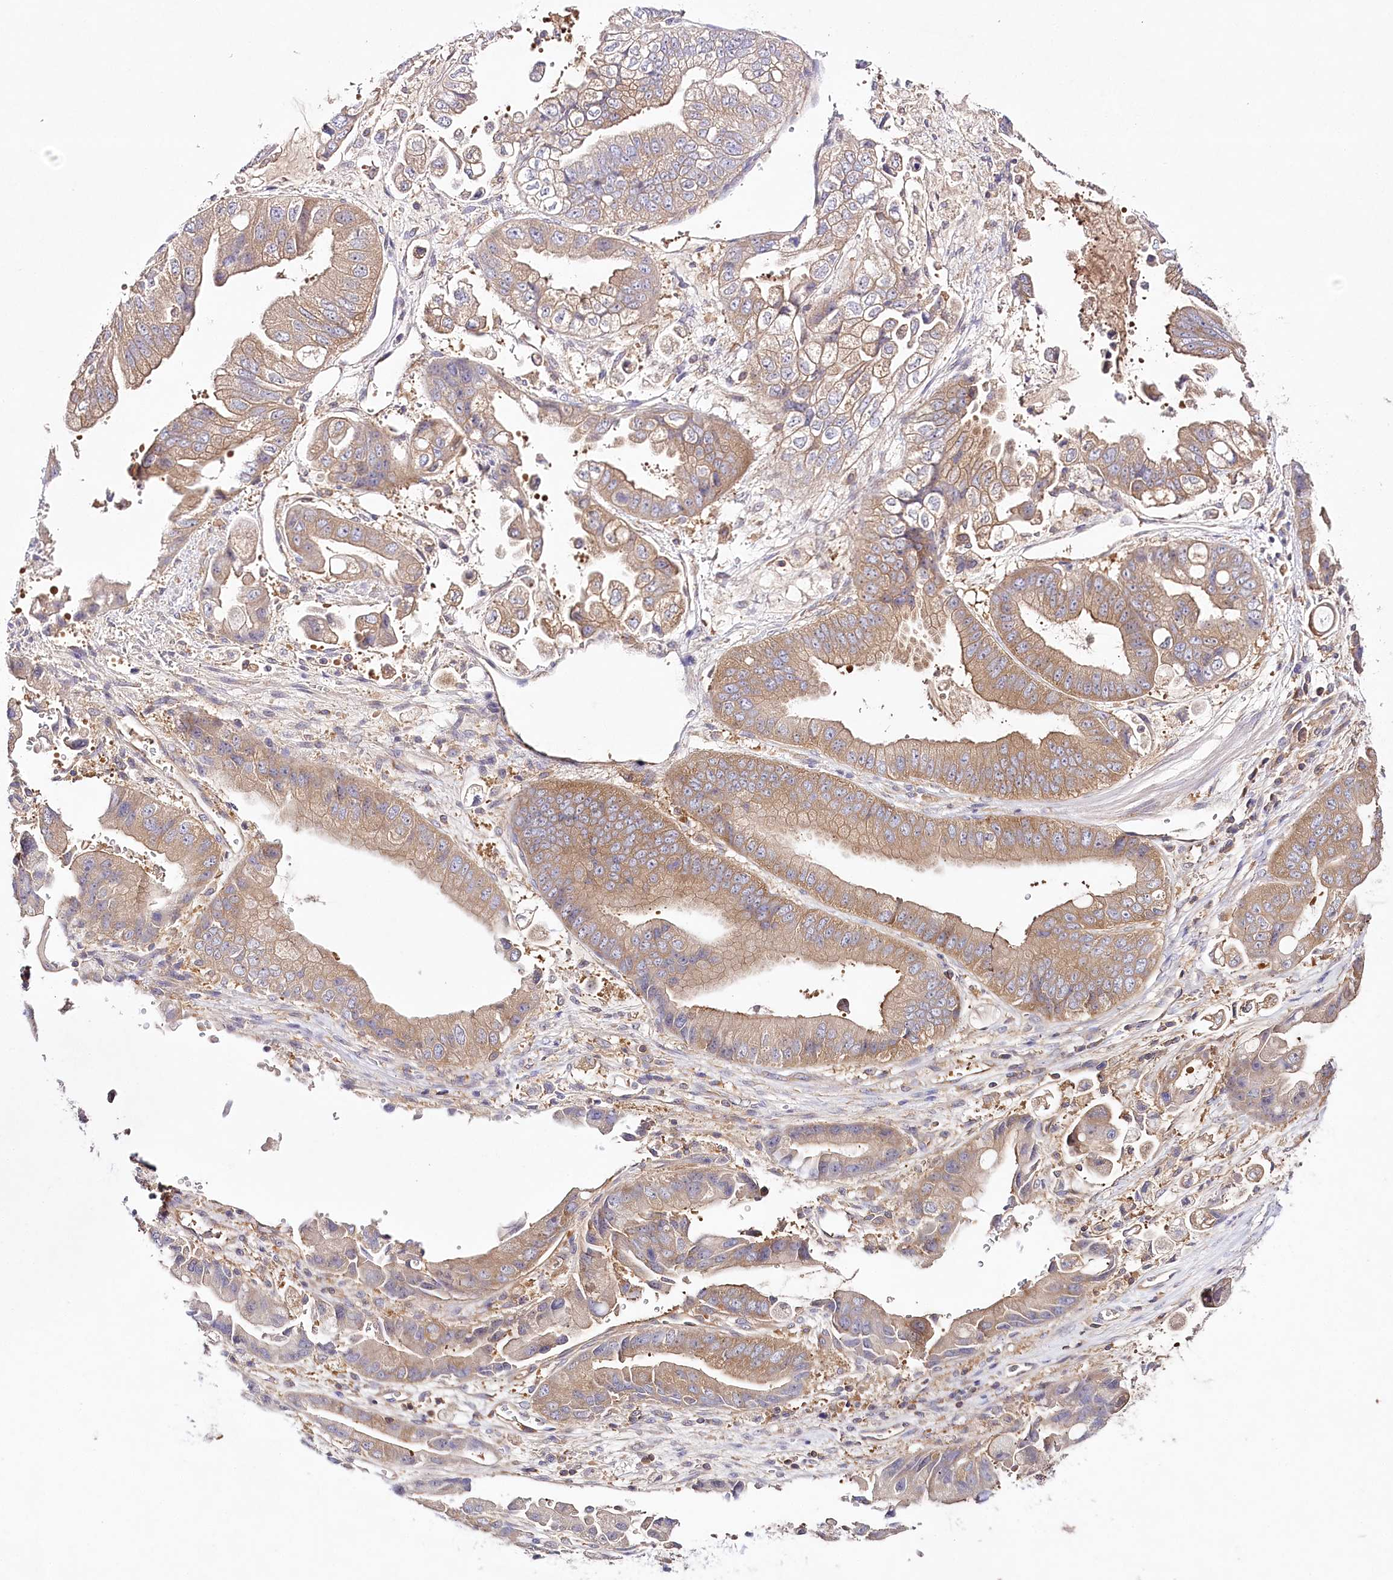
{"staining": {"intensity": "moderate", "quantity": ">75%", "location": "cytoplasmic/membranous"}, "tissue": "stomach cancer", "cell_type": "Tumor cells", "image_type": "cancer", "snomed": [{"axis": "morphology", "description": "Adenocarcinoma, NOS"}, {"axis": "topography", "description": "Stomach"}], "caption": "Moderate cytoplasmic/membranous protein expression is seen in approximately >75% of tumor cells in stomach adenocarcinoma. (brown staining indicates protein expression, while blue staining denotes nuclei).", "gene": "ABRAXAS2", "patient": {"sex": "male", "age": 62}}